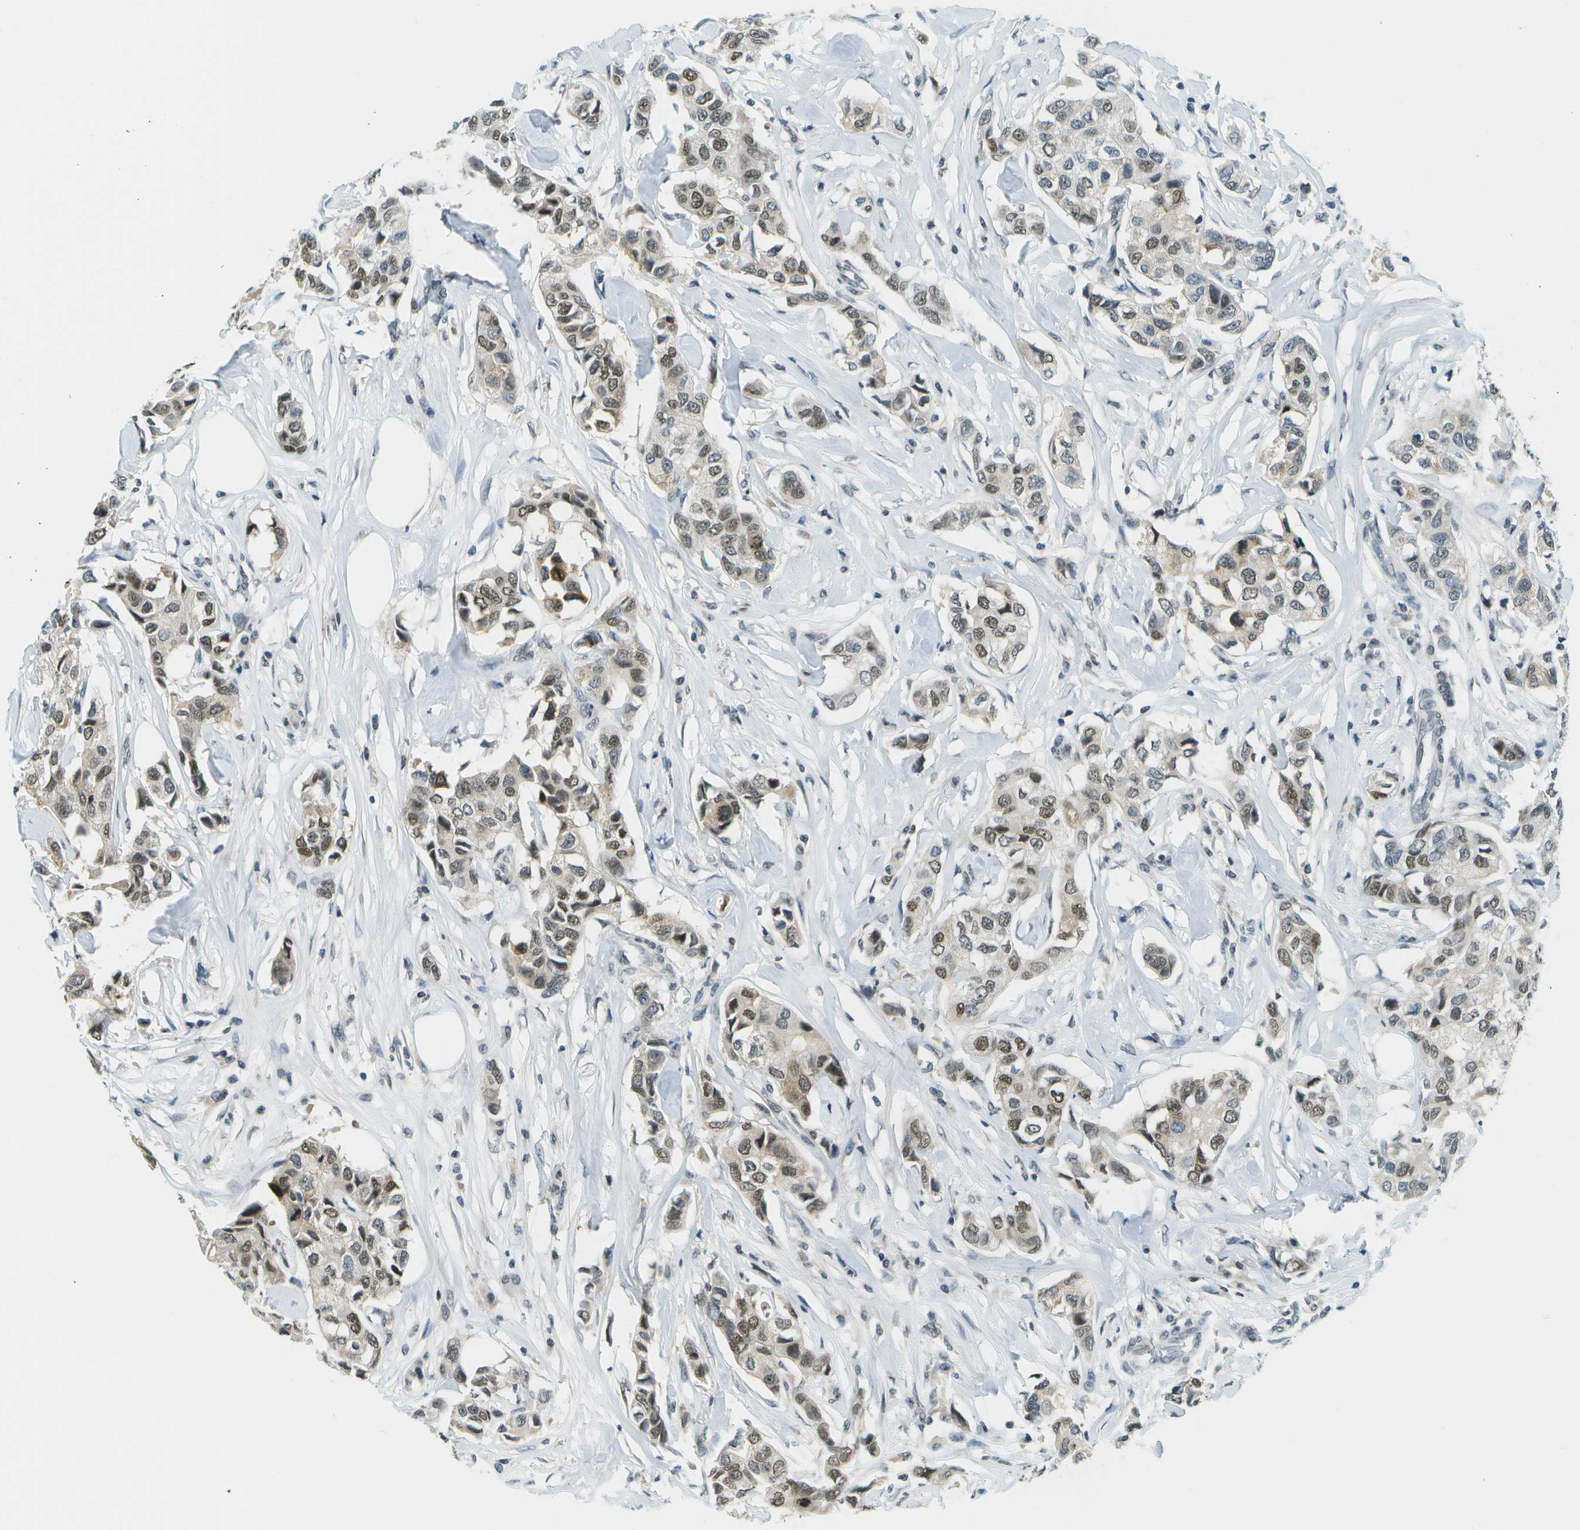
{"staining": {"intensity": "moderate", "quantity": ">75%", "location": "nuclear"}, "tissue": "breast cancer", "cell_type": "Tumor cells", "image_type": "cancer", "snomed": [{"axis": "morphology", "description": "Duct carcinoma"}, {"axis": "topography", "description": "Breast"}], "caption": "Tumor cells show moderate nuclear positivity in approximately >75% of cells in breast cancer.", "gene": "CBX5", "patient": {"sex": "female", "age": 80}}